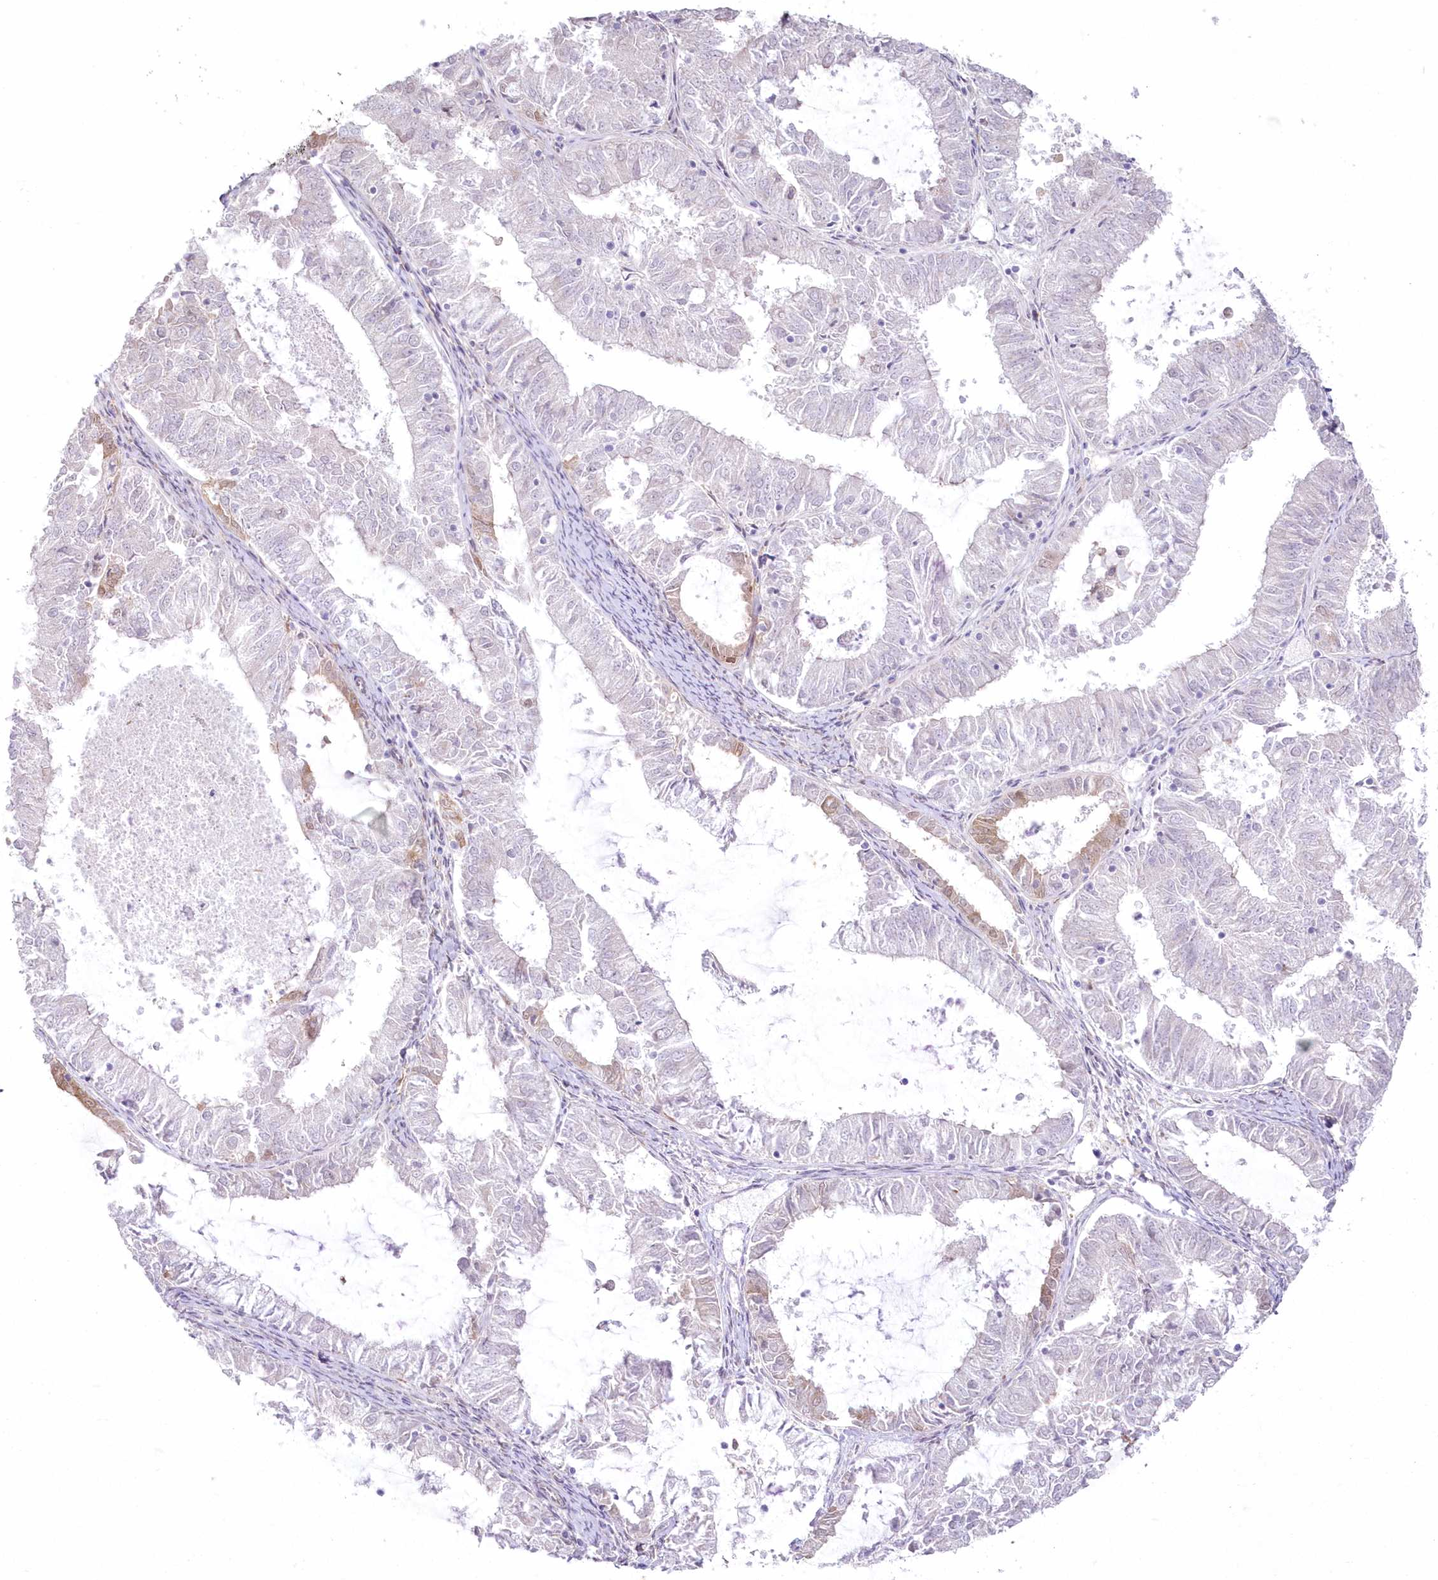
{"staining": {"intensity": "weak", "quantity": "<25%", "location": "cytoplasmic/membranous"}, "tissue": "endometrial cancer", "cell_type": "Tumor cells", "image_type": "cancer", "snomed": [{"axis": "morphology", "description": "Adenocarcinoma, NOS"}, {"axis": "topography", "description": "Endometrium"}], "caption": "A high-resolution micrograph shows IHC staining of endometrial cancer, which reveals no significant positivity in tumor cells. (DAB immunohistochemistry with hematoxylin counter stain).", "gene": "SH3PXD2B", "patient": {"sex": "female", "age": 57}}